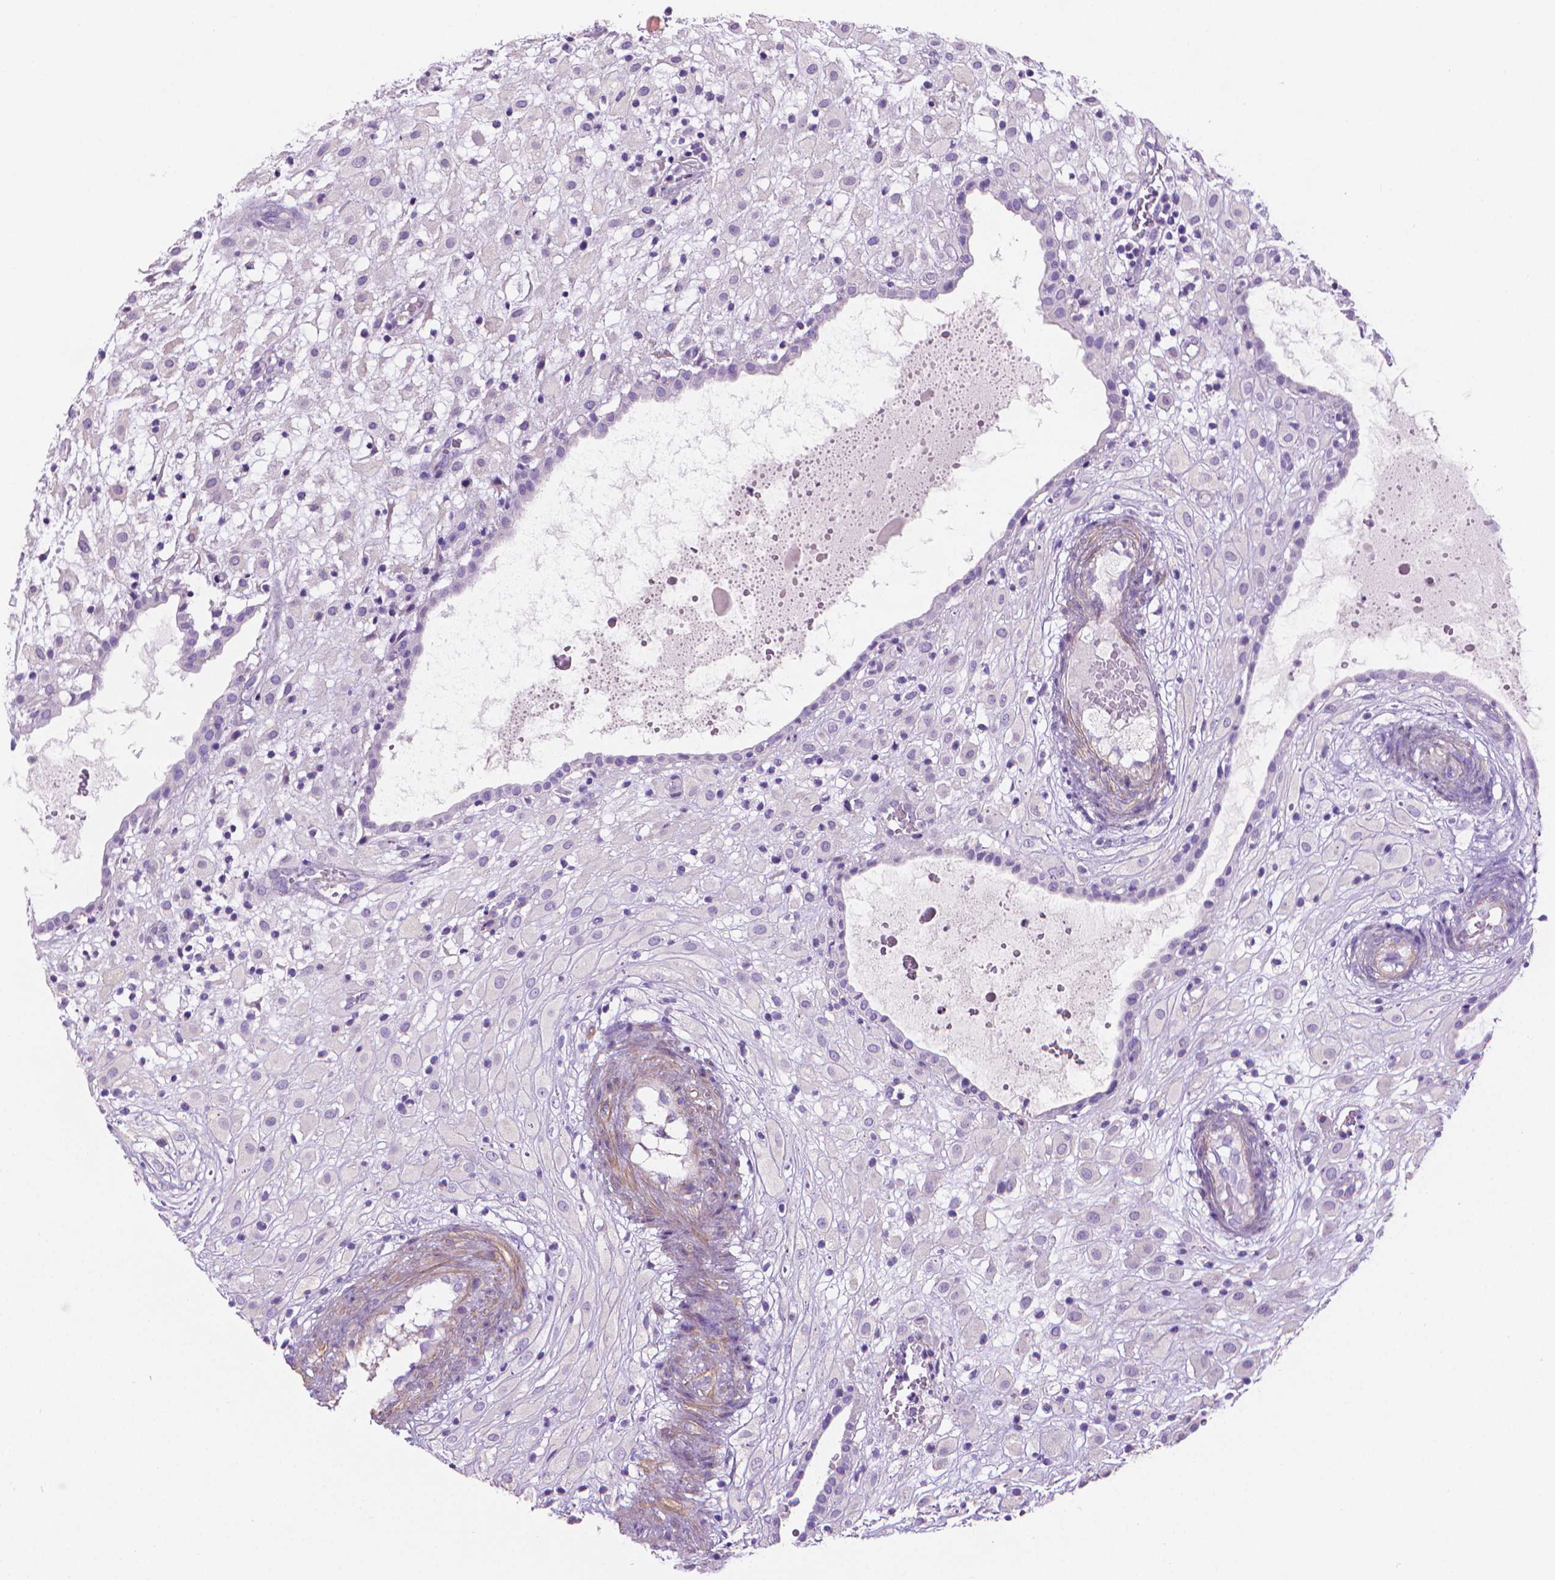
{"staining": {"intensity": "negative", "quantity": "none", "location": "none"}, "tissue": "placenta", "cell_type": "Decidual cells", "image_type": "normal", "snomed": [{"axis": "morphology", "description": "Normal tissue, NOS"}, {"axis": "topography", "description": "Placenta"}], "caption": "Immunohistochemical staining of benign human placenta reveals no significant positivity in decidual cells.", "gene": "FASN", "patient": {"sex": "female", "age": 24}}